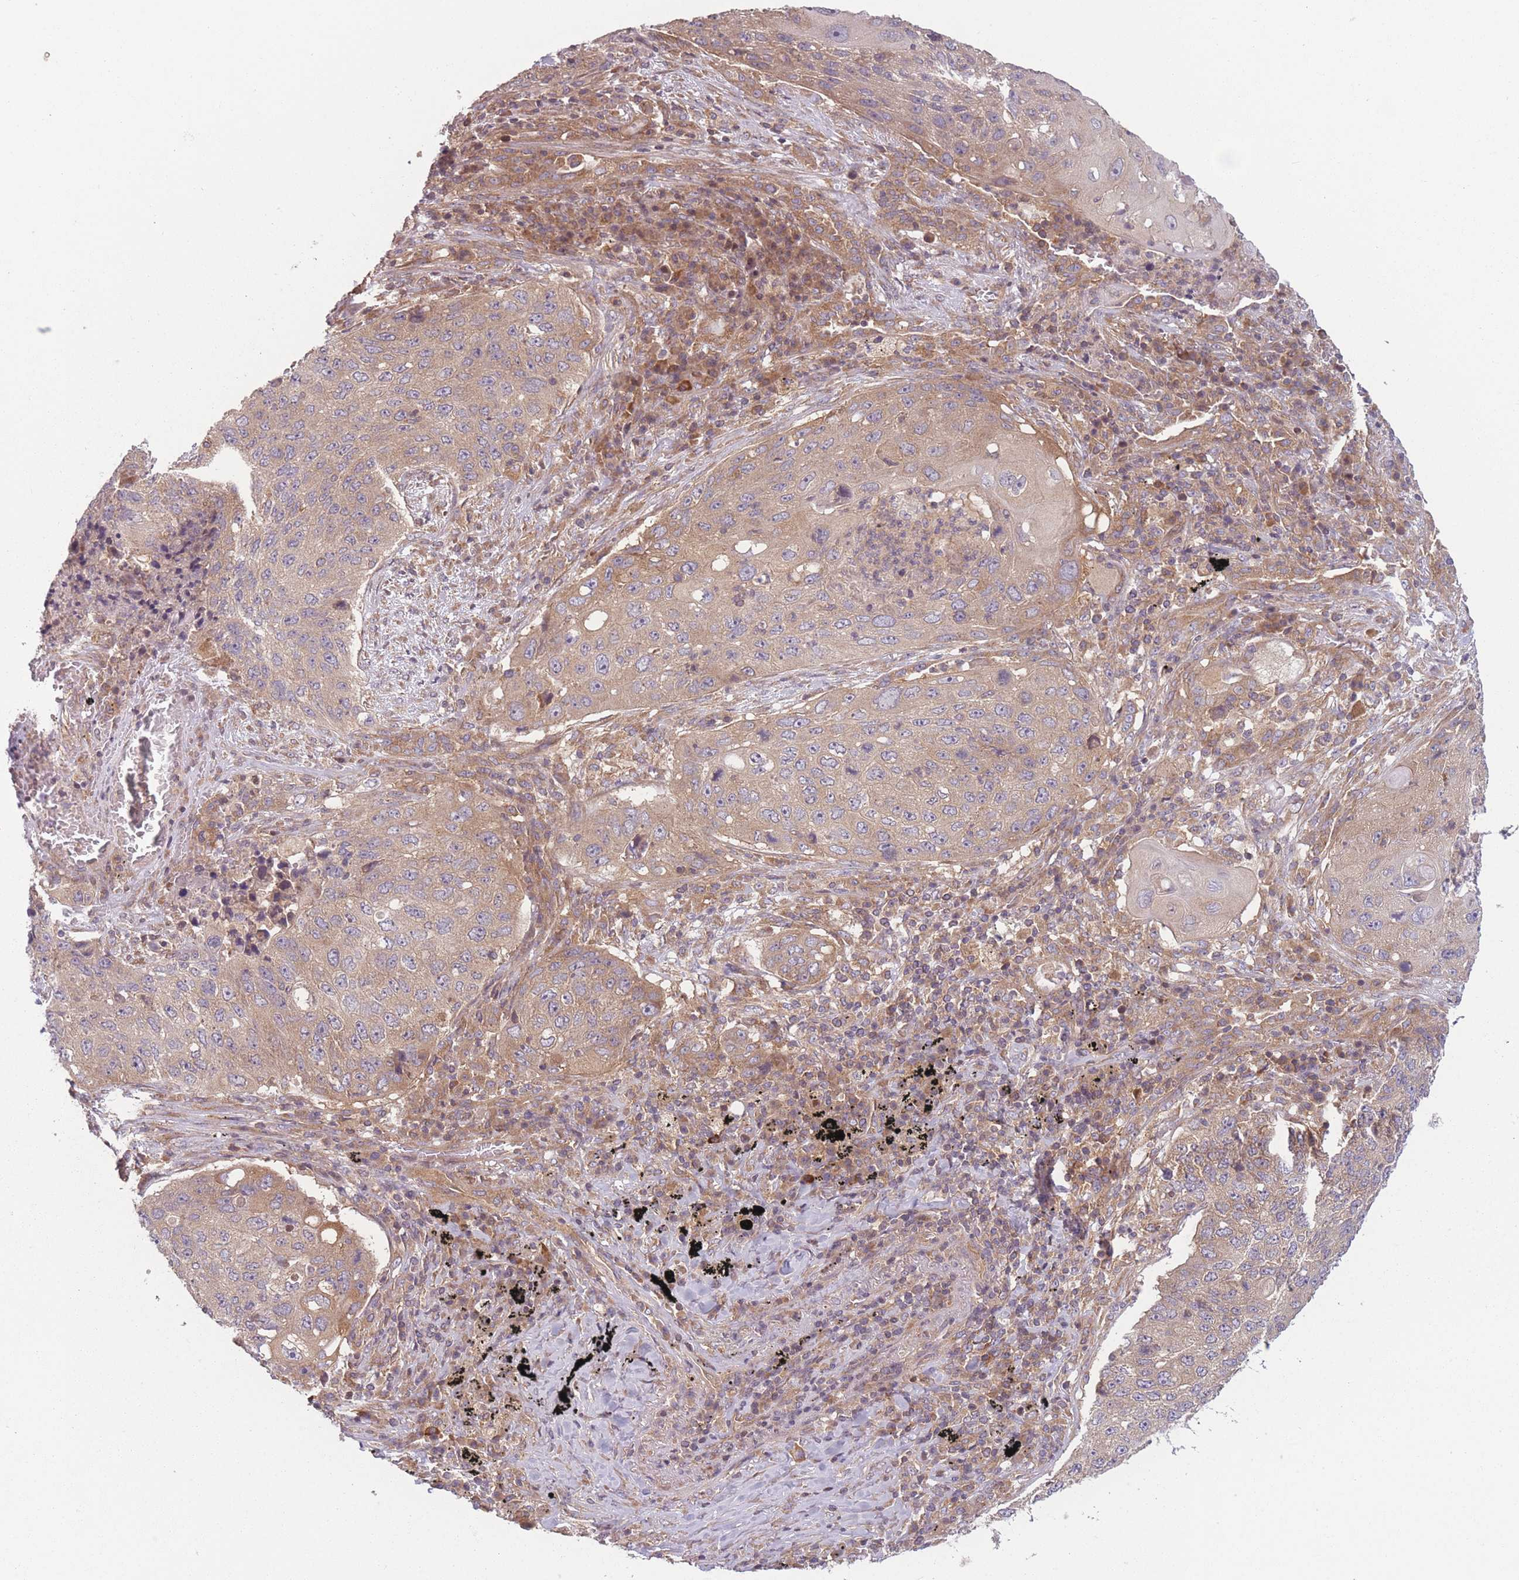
{"staining": {"intensity": "moderate", "quantity": ">75%", "location": "cytoplasmic/membranous"}, "tissue": "lung cancer", "cell_type": "Tumor cells", "image_type": "cancer", "snomed": [{"axis": "morphology", "description": "Squamous cell carcinoma, NOS"}, {"axis": "topography", "description": "Lung"}], "caption": "A medium amount of moderate cytoplasmic/membranous positivity is present in about >75% of tumor cells in lung cancer (squamous cell carcinoma) tissue.", "gene": "WASHC2A", "patient": {"sex": "female", "age": 63}}